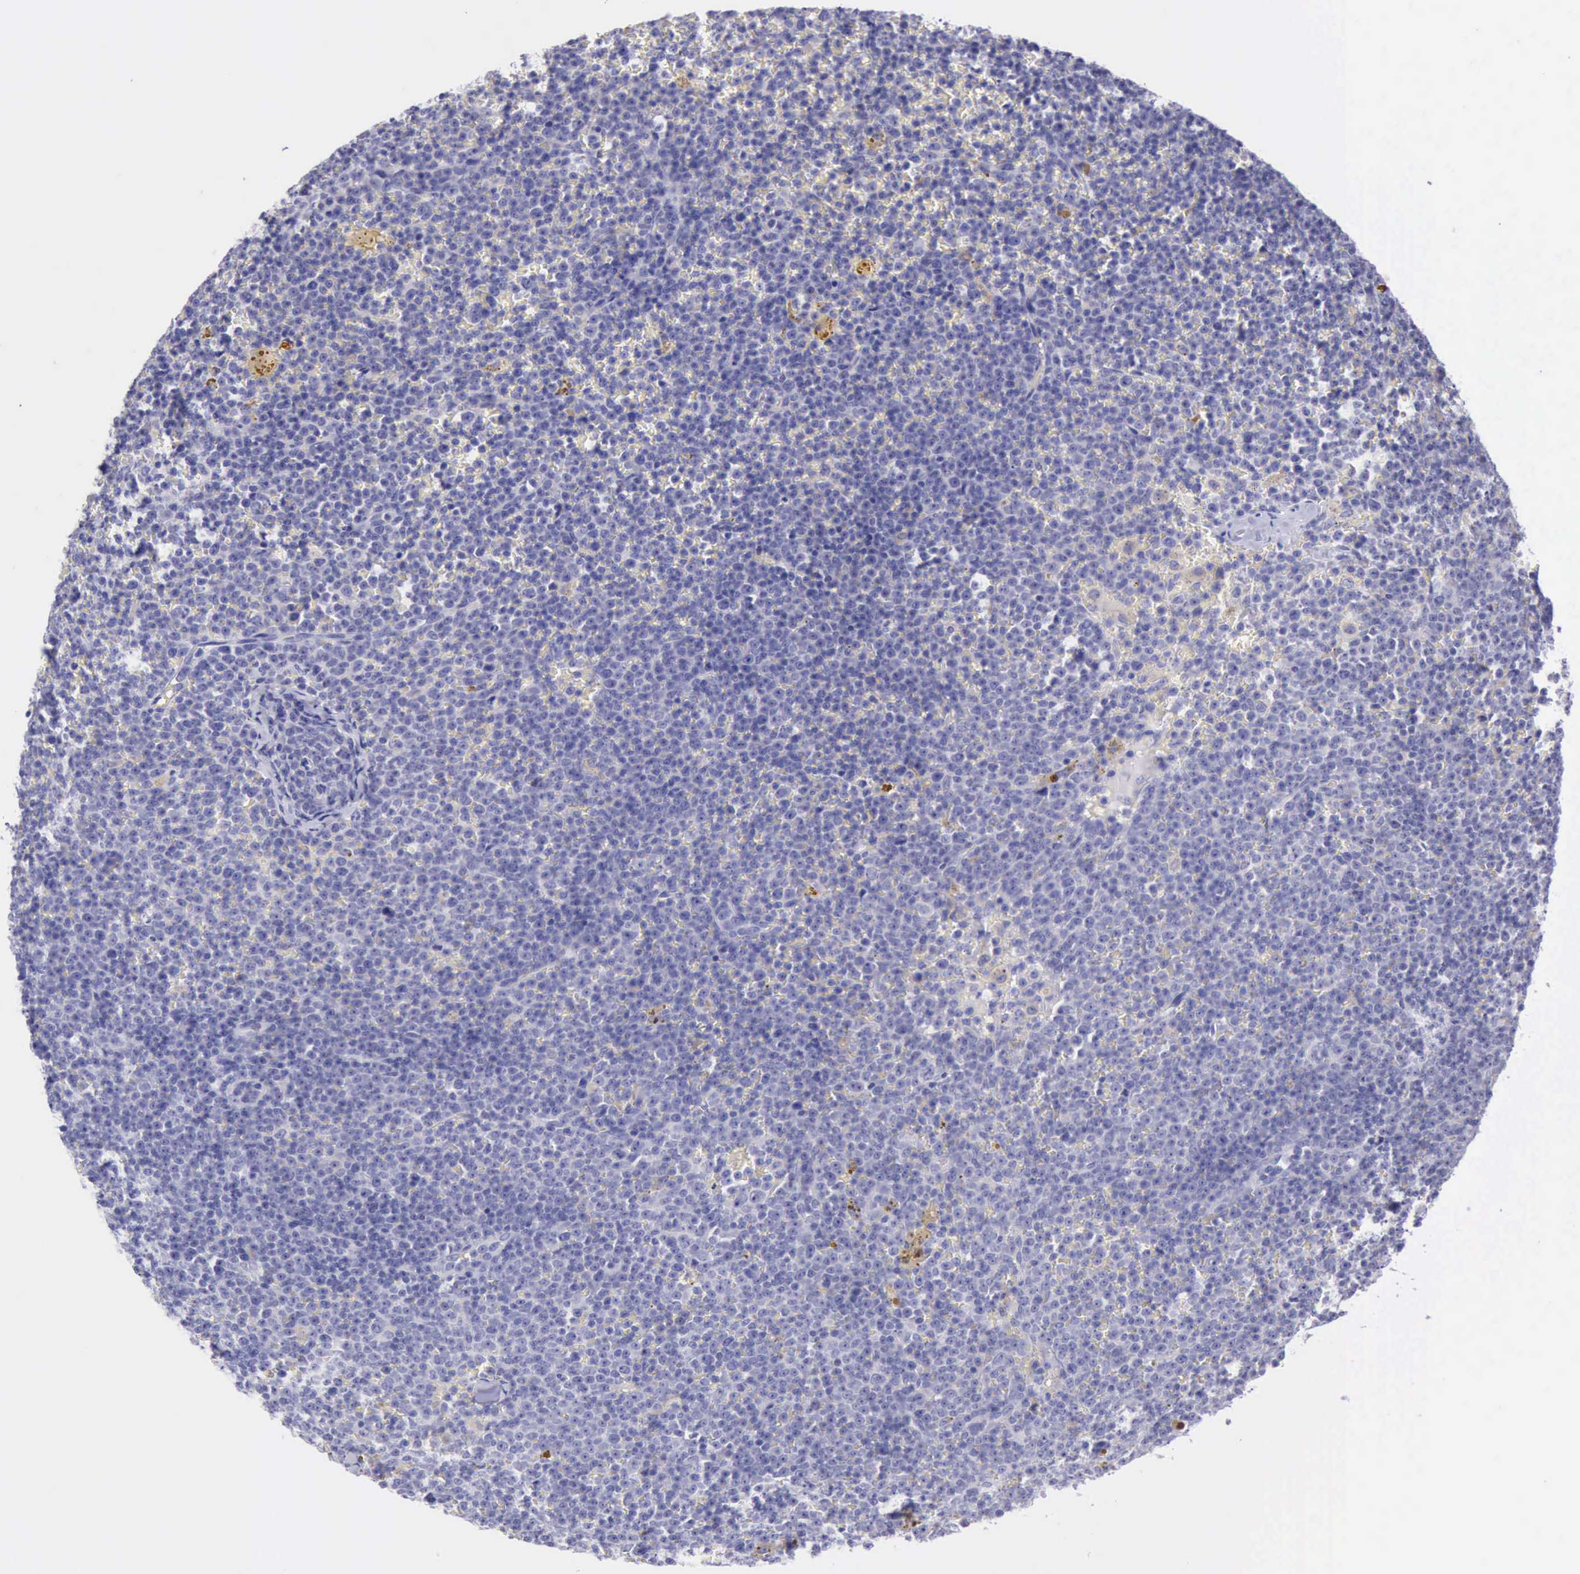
{"staining": {"intensity": "negative", "quantity": "none", "location": "none"}, "tissue": "lymphoma", "cell_type": "Tumor cells", "image_type": "cancer", "snomed": [{"axis": "morphology", "description": "Malignant lymphoma, non-Hodgkin's type, Low grade"}, {"axis": "topography", "description": "Lymph node"}], "caption": "An image of human low-grade malignant lymphoma, non-Hodgkin's type is negative for staining in tumor cells.", "gene": "LRFN5", "patient": {"sex": "male", "age": 50}}